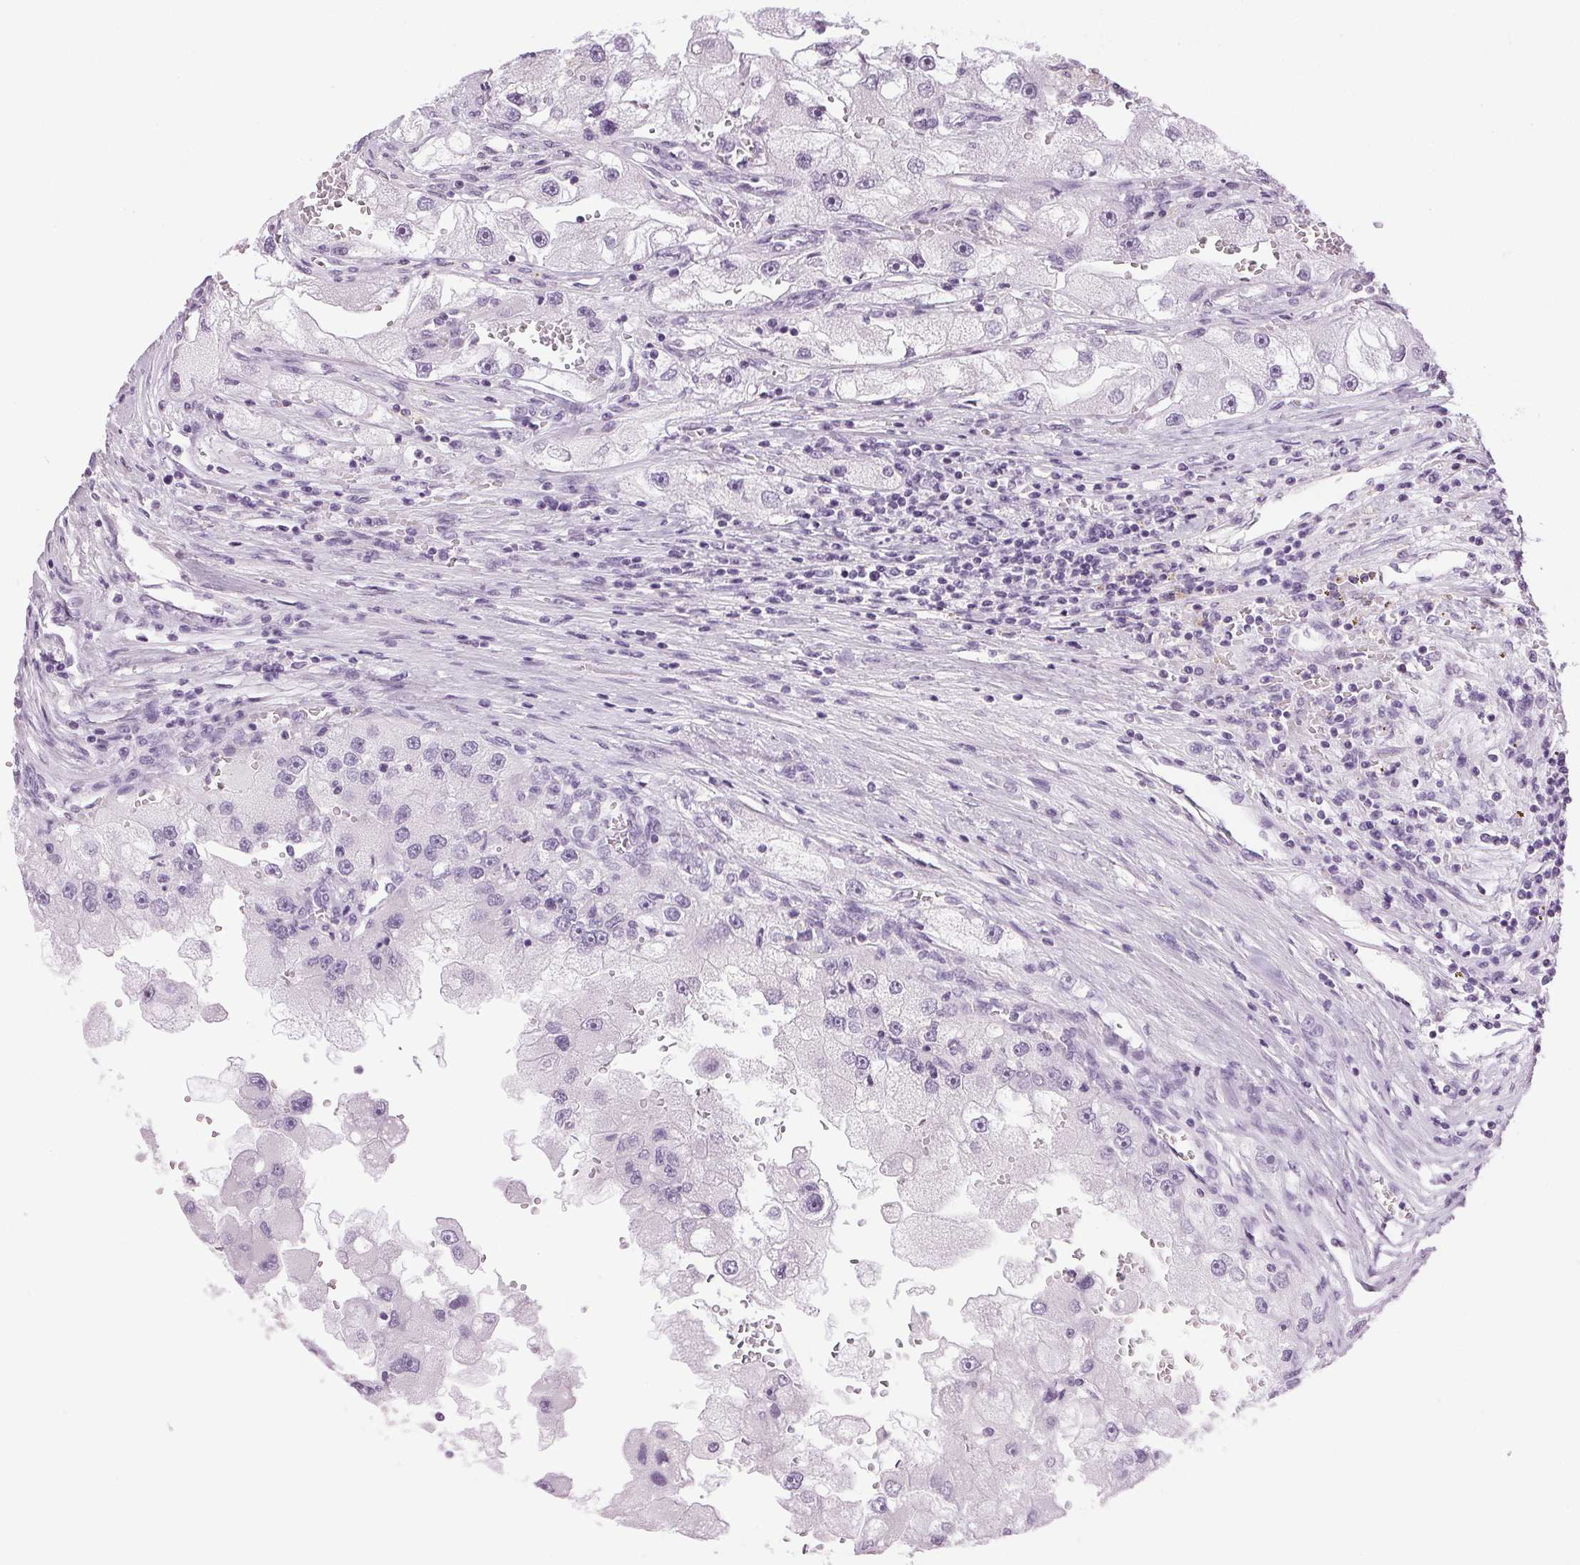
{"staining": {"intensity": "negative", "quantity": "none", "location": "none"}, "tissue": "renal cancer", "cell_type": "Tumor cells", "image_type": "cancer", "snomed": [{"axis": "morphology", "description": "Adenocarcinoma, NOS"}, {"axis": "topography", "description": "Kidney"}], "caption": "IHC of human renal adenocarcinoma shows no expression in tumor cells.", "gene": "SP7", "patient": {"sex": "male", "age": 63}}